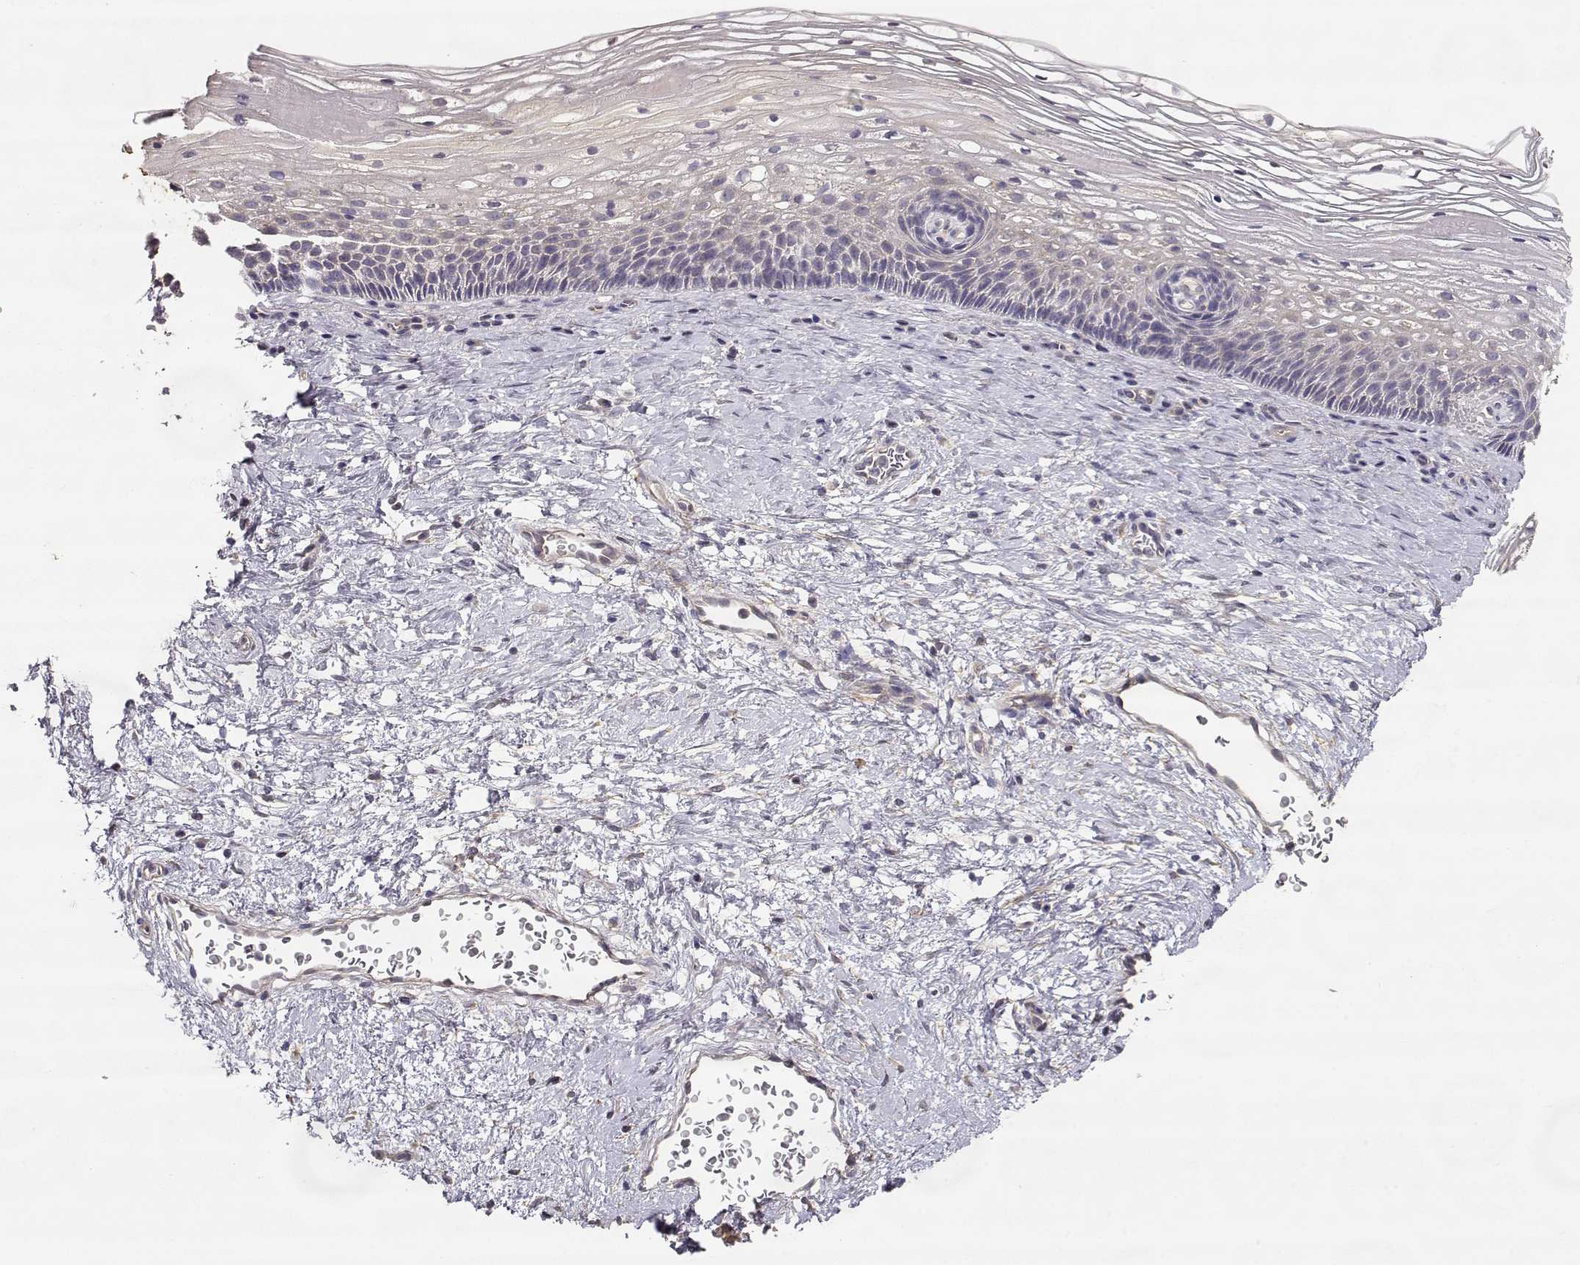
{"staining": {"intensity": "negative", "quantity": "none", "location": "none"}, "tissue": "cervix", "cell_type": "Glandular cells", "image_type": "normal", "snomed": [{"axis": "morphology", "description": "Normal tissue, NOS"}, {"axis": "topography", "description": "Cervix"}], "caption": "This photomicrograph is of unremarkable cervix stained with immunohistochemistry (IHC) to label a protein in brown with the nuclei are counter-stained blue. There is no staining in glandular cells.", "gene": "CRIM1", "patient": {"sex": "female", "age": 34}}